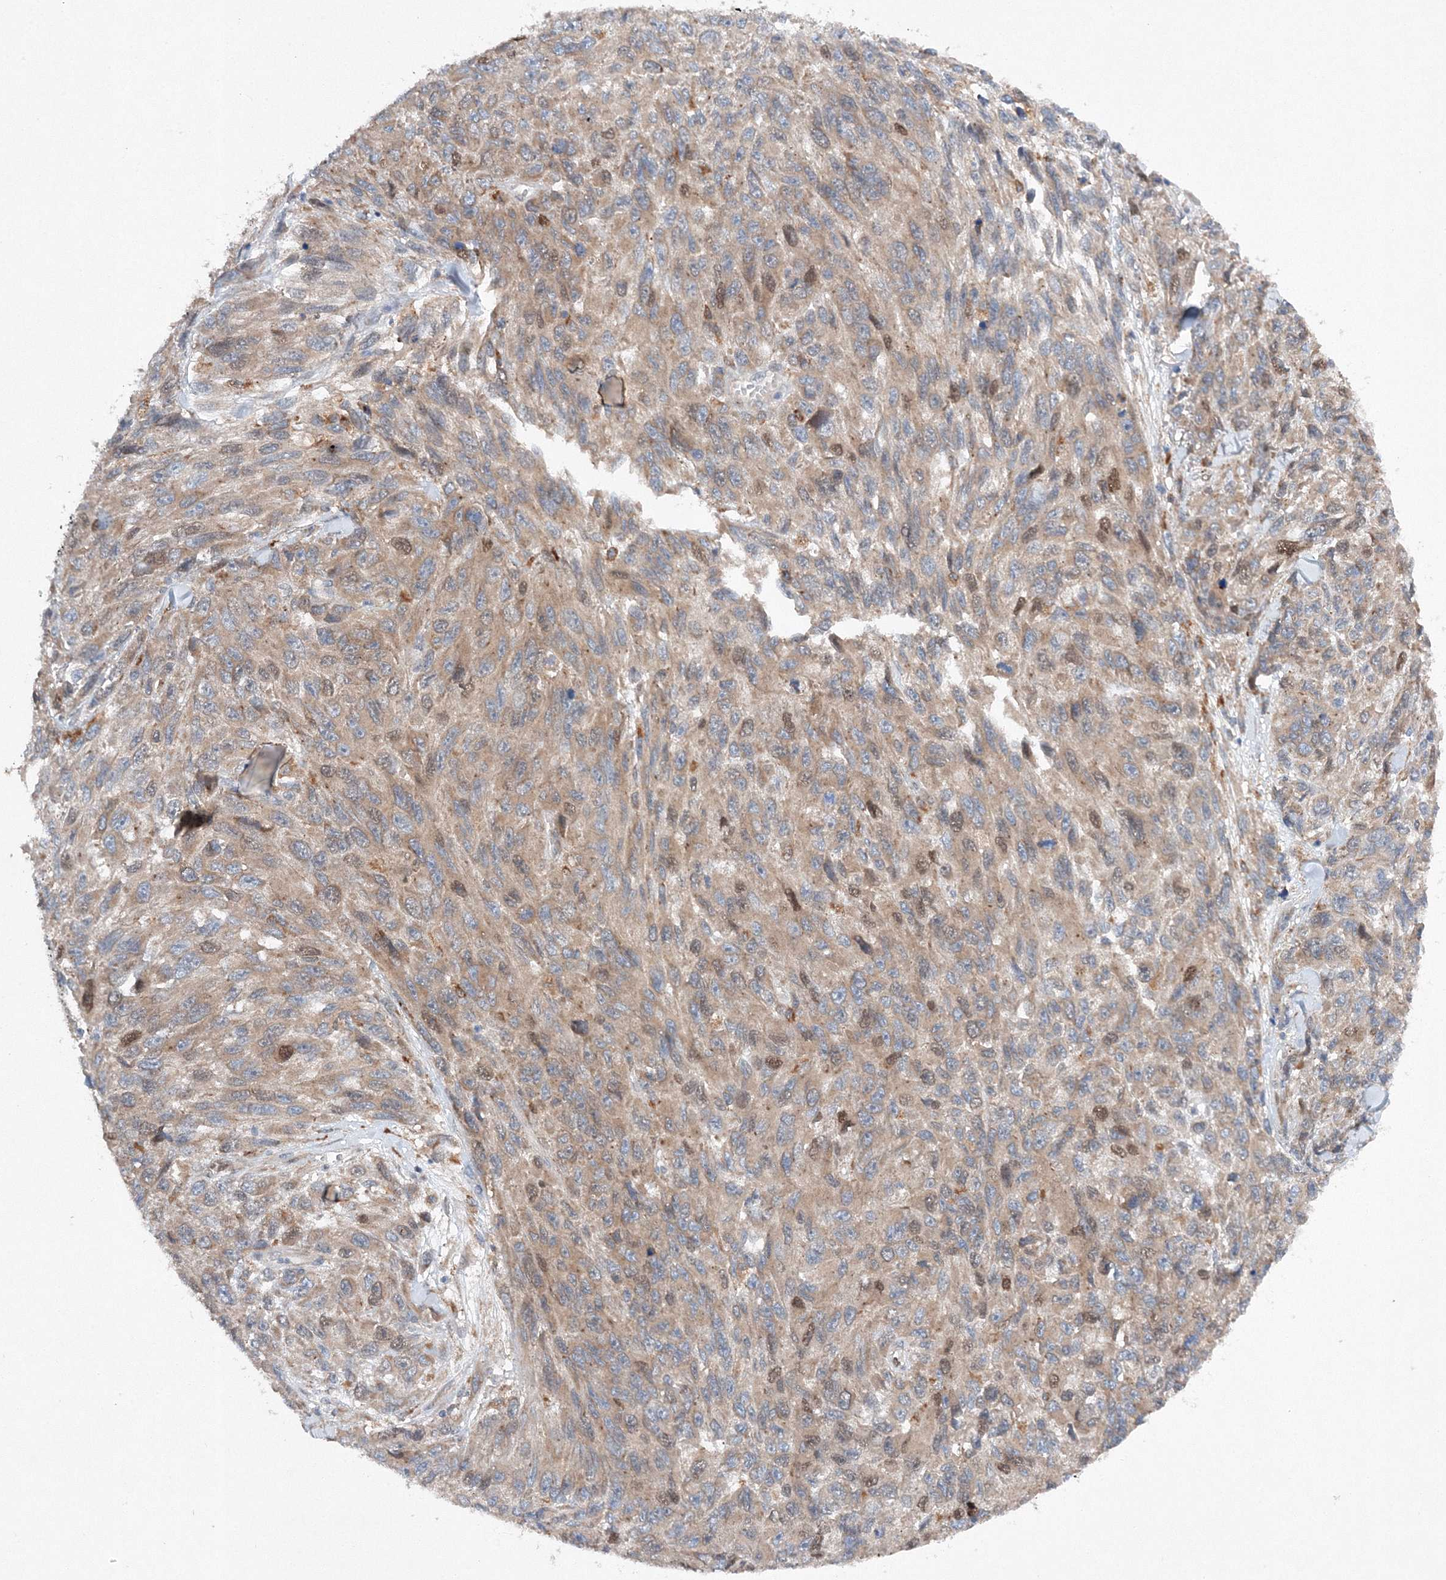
{"staining": {"intensity": "moderate", "quantity": "<25%", "location": "nuclear"}, "tissue": "melanoma", "cell_type": "Tumor cells", "image_type": "cancer", "snomed": [{"axis": "morphology", "description": "Malignant melanoma, NOS"}, {"axis": "topography", "description": "Skin"}], "caption": "Immunohistochemistry (IHC) of malignant melanoma displays low levels of moderate nuclear staining in approximately <25% of tumor cells.", "gene": "SLC36A1", "patient": {"sex": "female", "age": 96}}